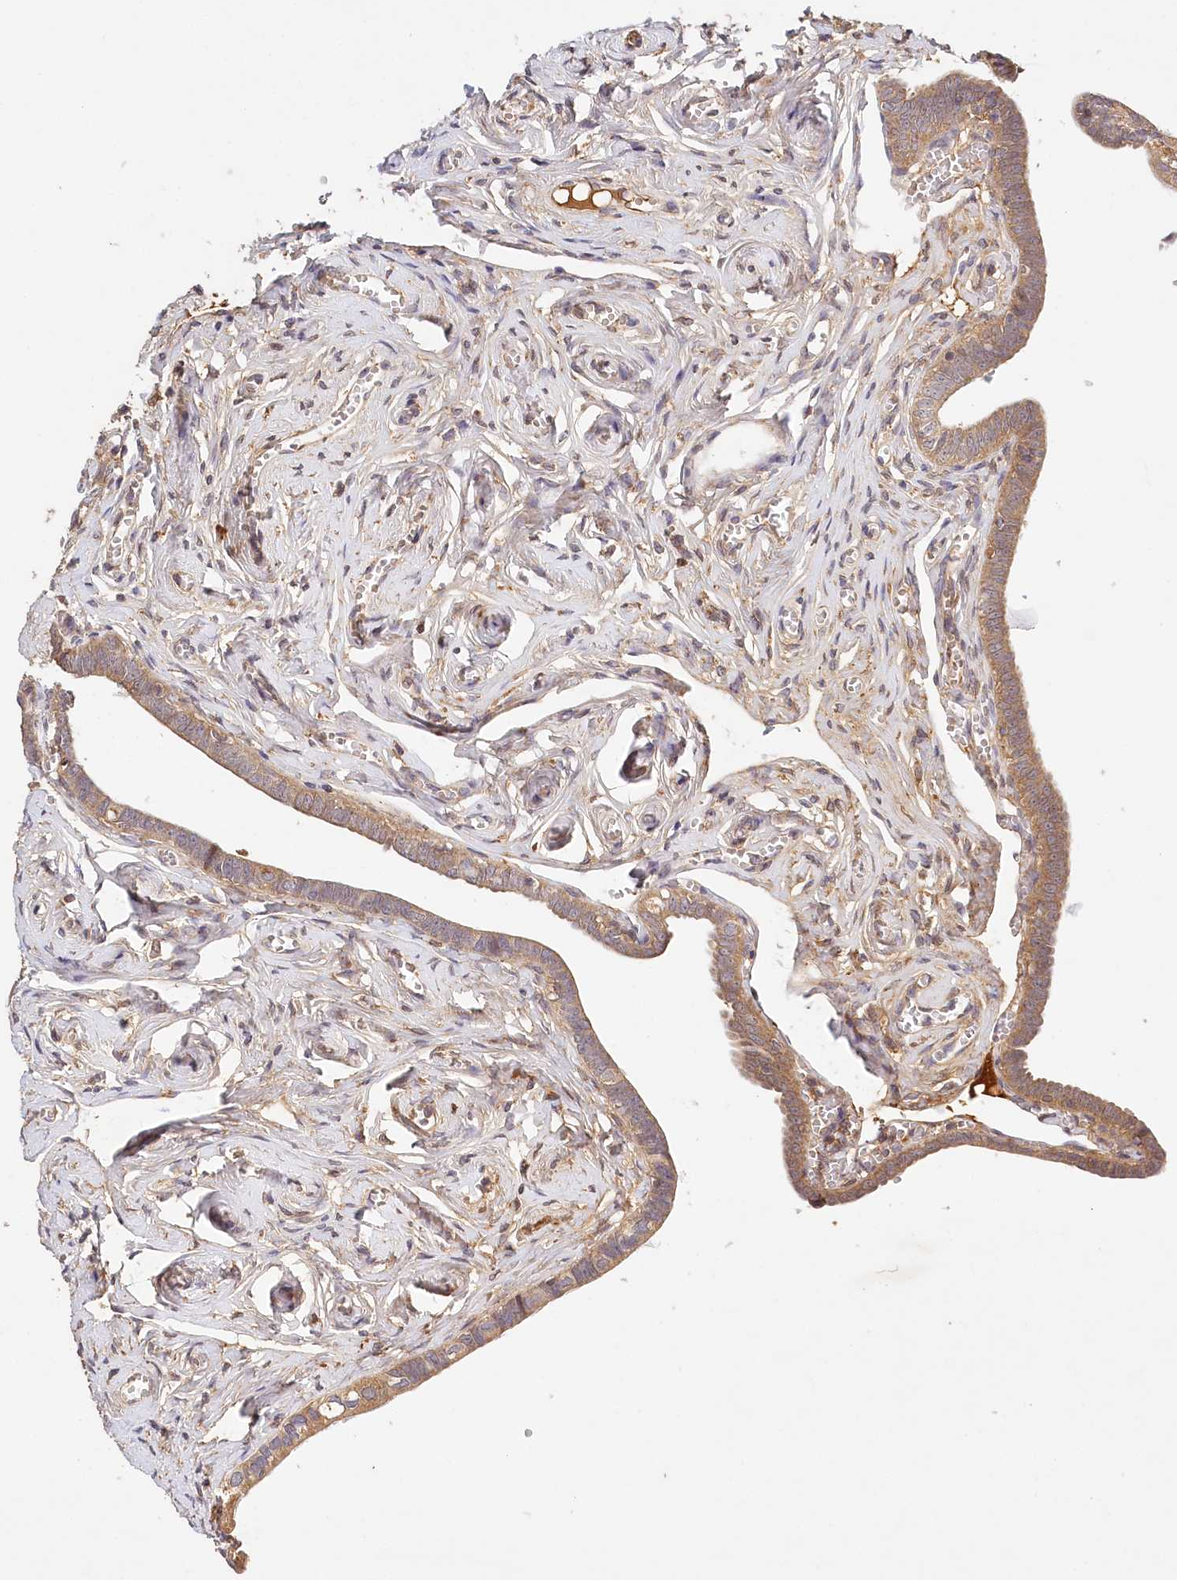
{"staining": {"intensity": "moderate", "quantity": ">75%", "location": "cytoplasmic/membranous"}, "tissue": "fallopian tube", "cell_type": "Glandular cells", "image_type": "normal", "snomed": [{"axis": "morphology", "description": "Normal tissue, NOS"}, {"axis": "topography", "description": "Fallopian tube"}], "caption": "Protein staining by IHC shows moderate cytoplasmic/membranous positivity in about >75% of glandular cells in unremarkable fallopian tube.", "gene": "LSS", "patient": {"sex": "female", "age": 71}}